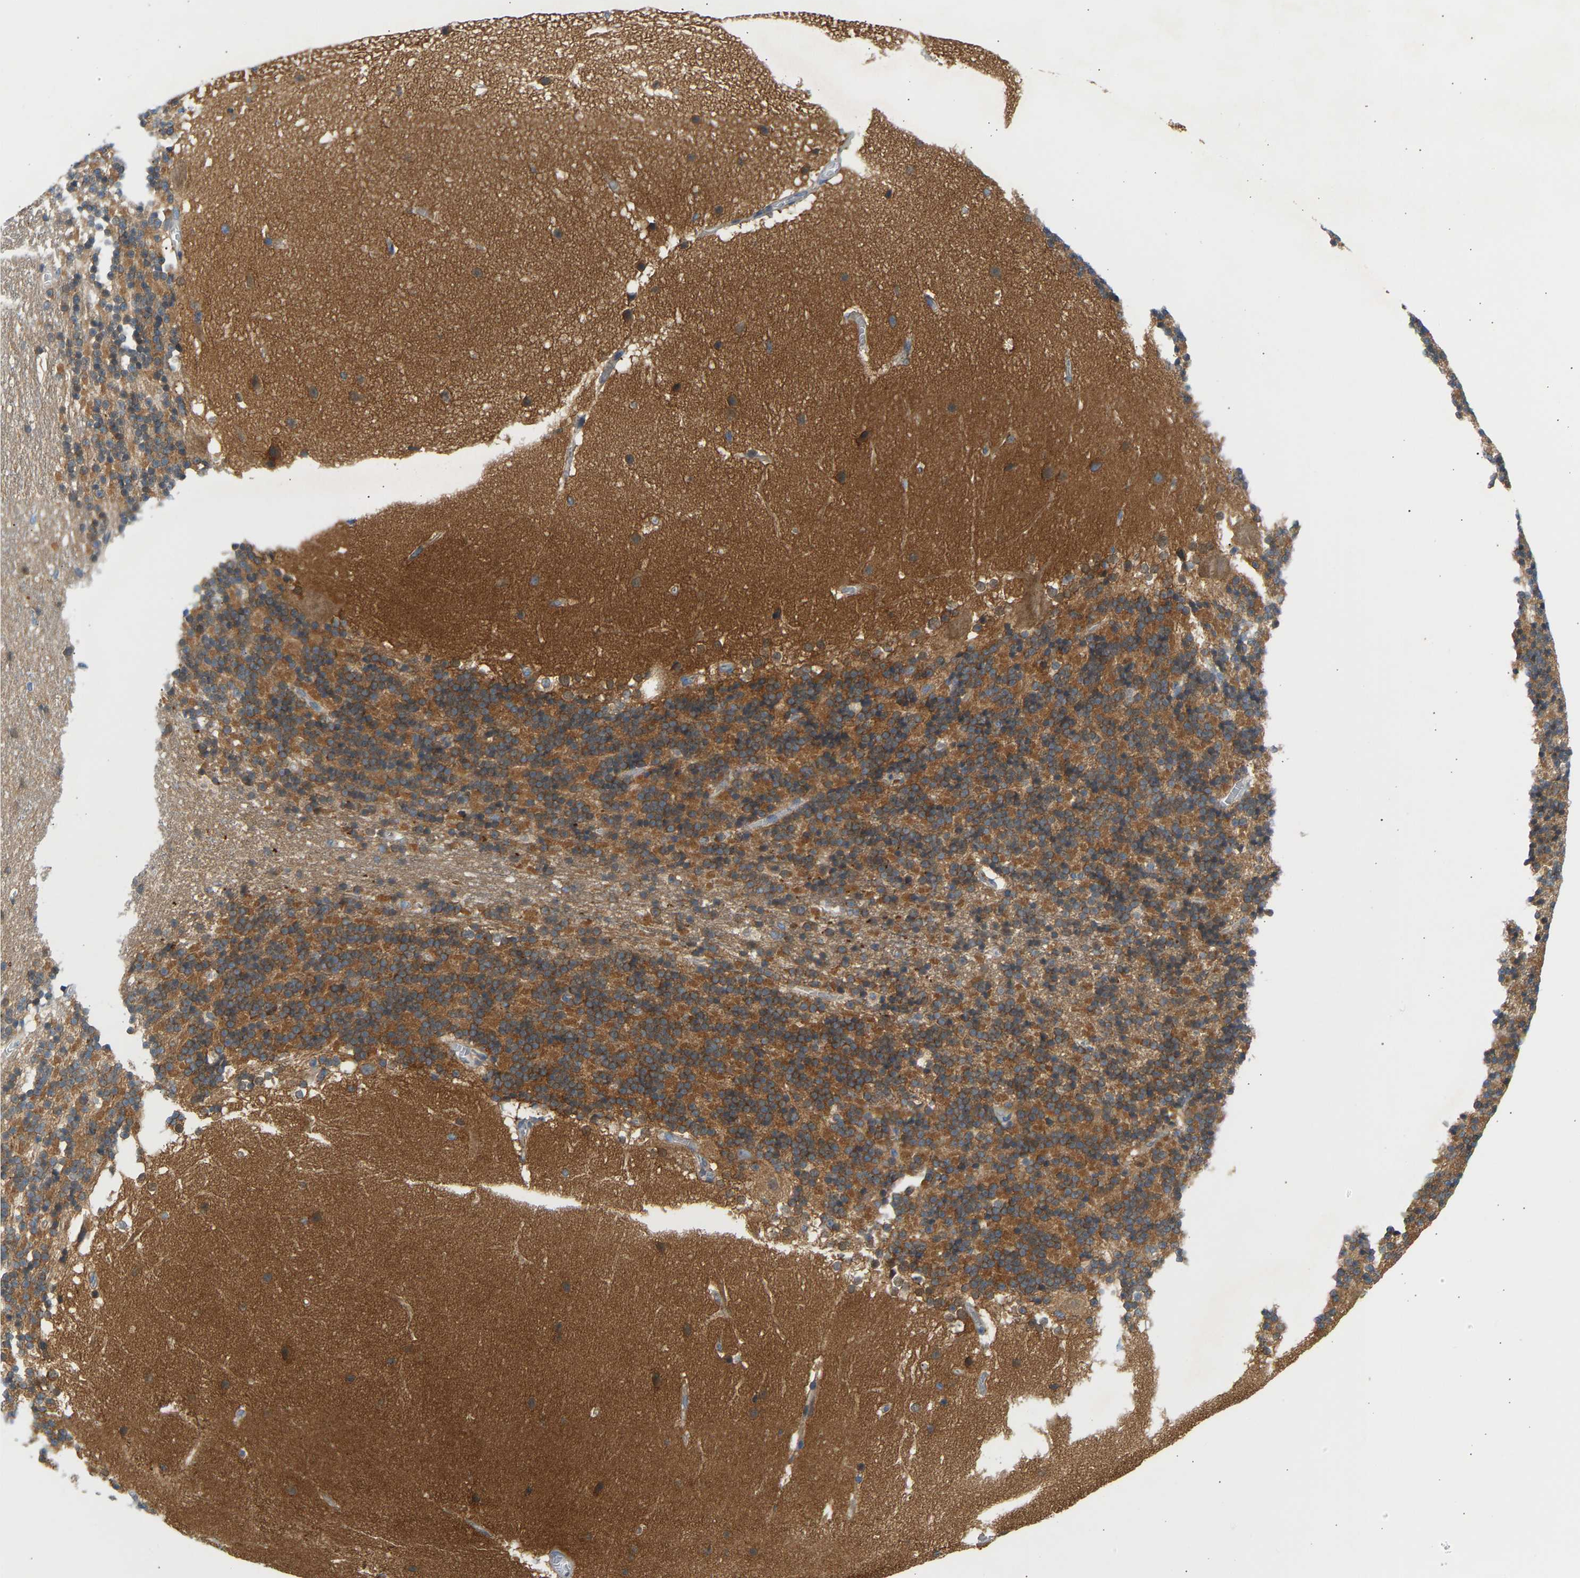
{"staining": {"intensity": "moderate", "quantity": ">75%", "location": "cytoplasmic/membranous"}, "tissue": "cerebellum", "cell_type": "Cells in granular layer", "image_type": "normal", "snomed": [{"axis": "morphology", "description": "Normal tissue, NOS"}, {"axis": "topography", "description": "Cerebellum"}], "caption": "IHC of benign human cerebellum reveals medium levels of moderate cytoplasmic/membranous positivity in about >75% of cells in granular layer. The staining was performed using DAB (3,3'-diaminobenzidine), with brown indicating positive protein expression. Nuclei are stained blue with hematoxylin.", "gene": "FNBP1", "patient": {"sex": "female", "age": 19}}